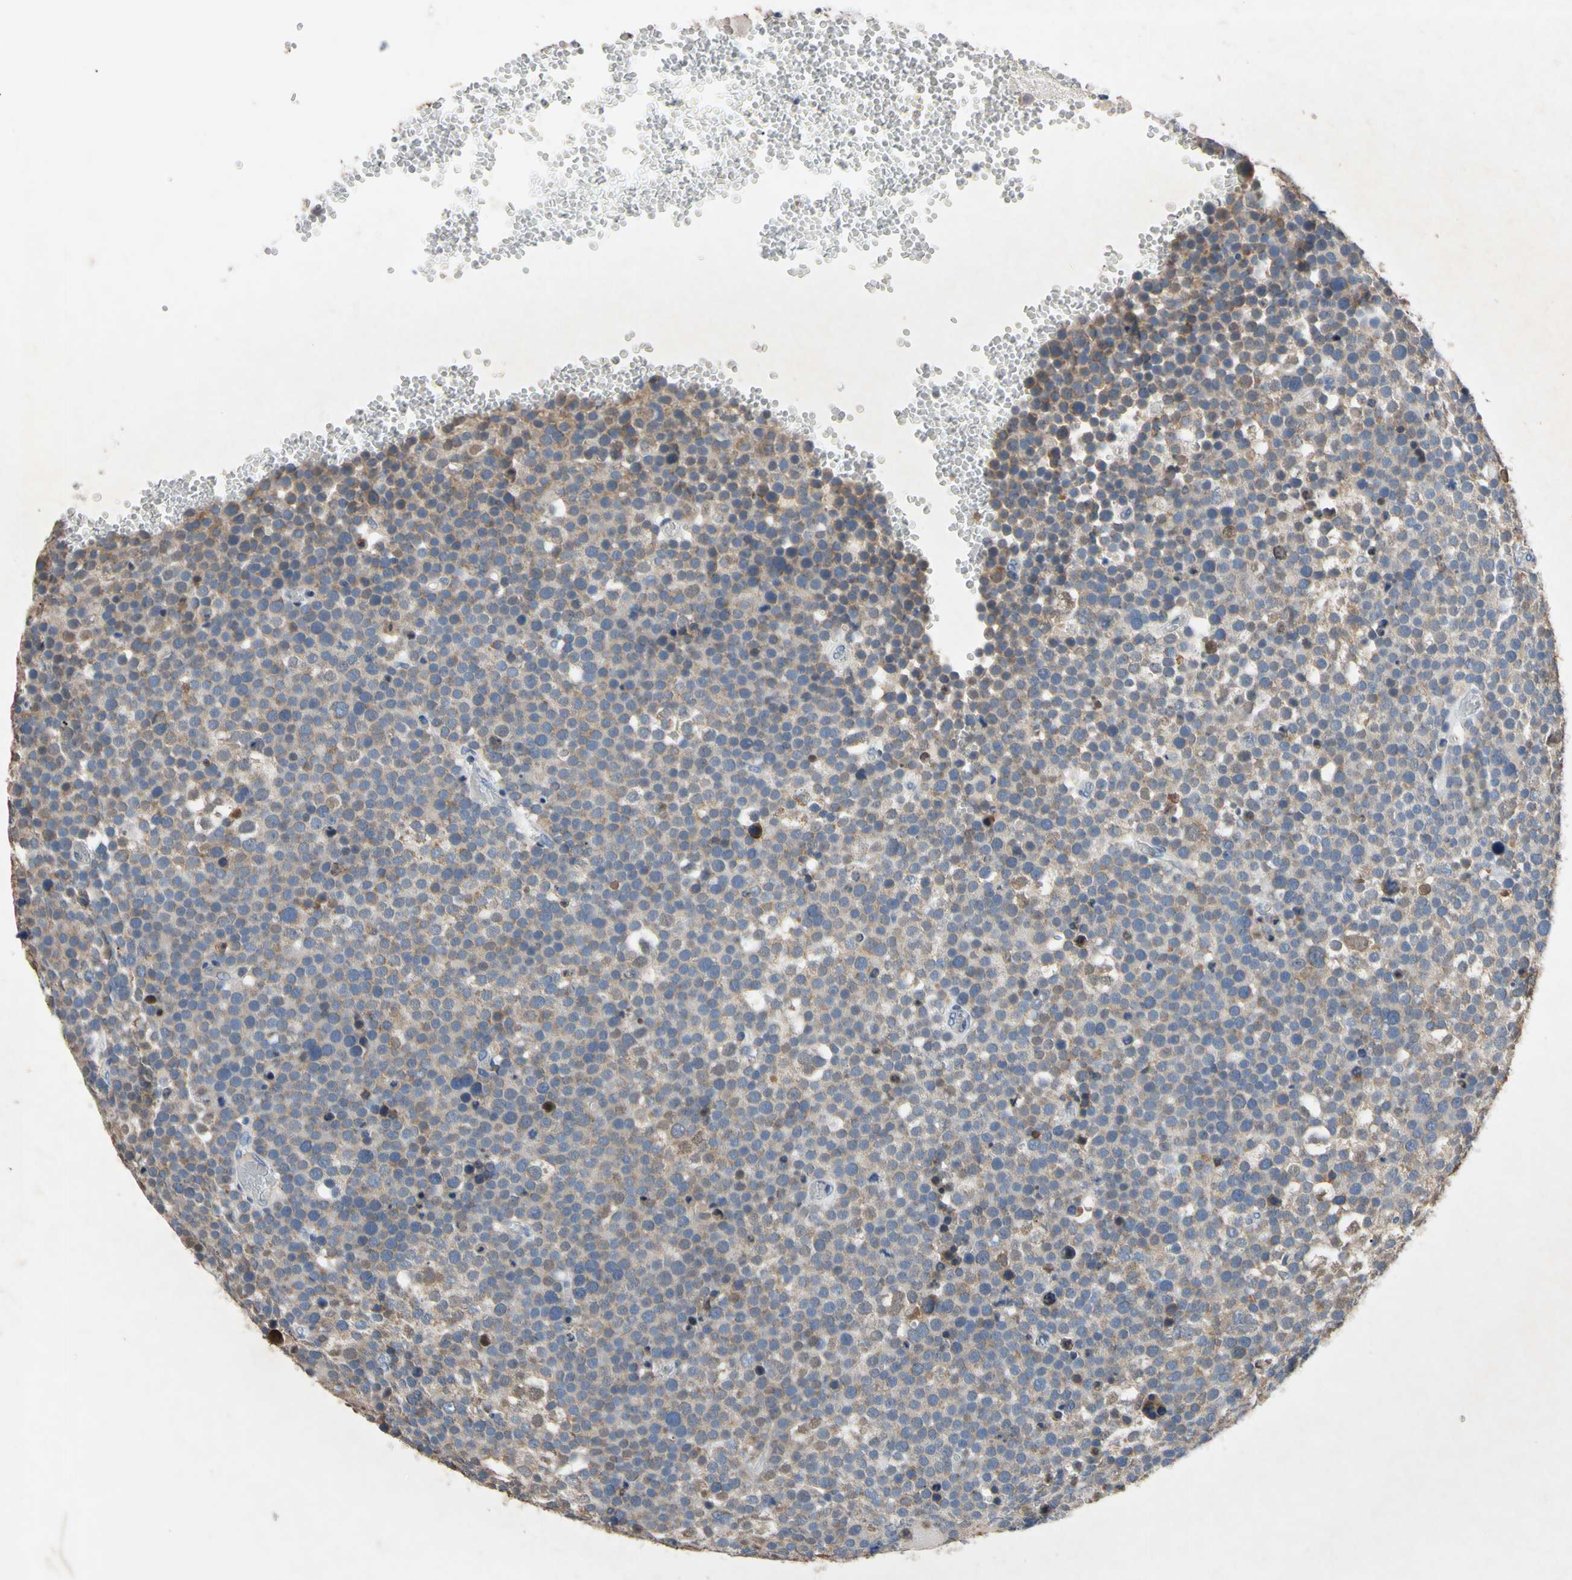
{"staining": {"intensity": "moderate", "quantity": "<25%", "location": "cytoplasmic/membranous"}, "tissue": "testis cancer", "cell_type": "Tumor cells", "image_type": "cancer", "snomed": [{"axis": "morphology", "description": "Seminoma, NOS"}, {"axis": "topography", "description": "Testis"}], "caption": "An image of human seminoma (testis) stained for a protein shows moderate cytoplasmic/membranous brown staining in tumor cells.", "gene": "PNKD", "patient": {"sex": "male", "age": 71}}